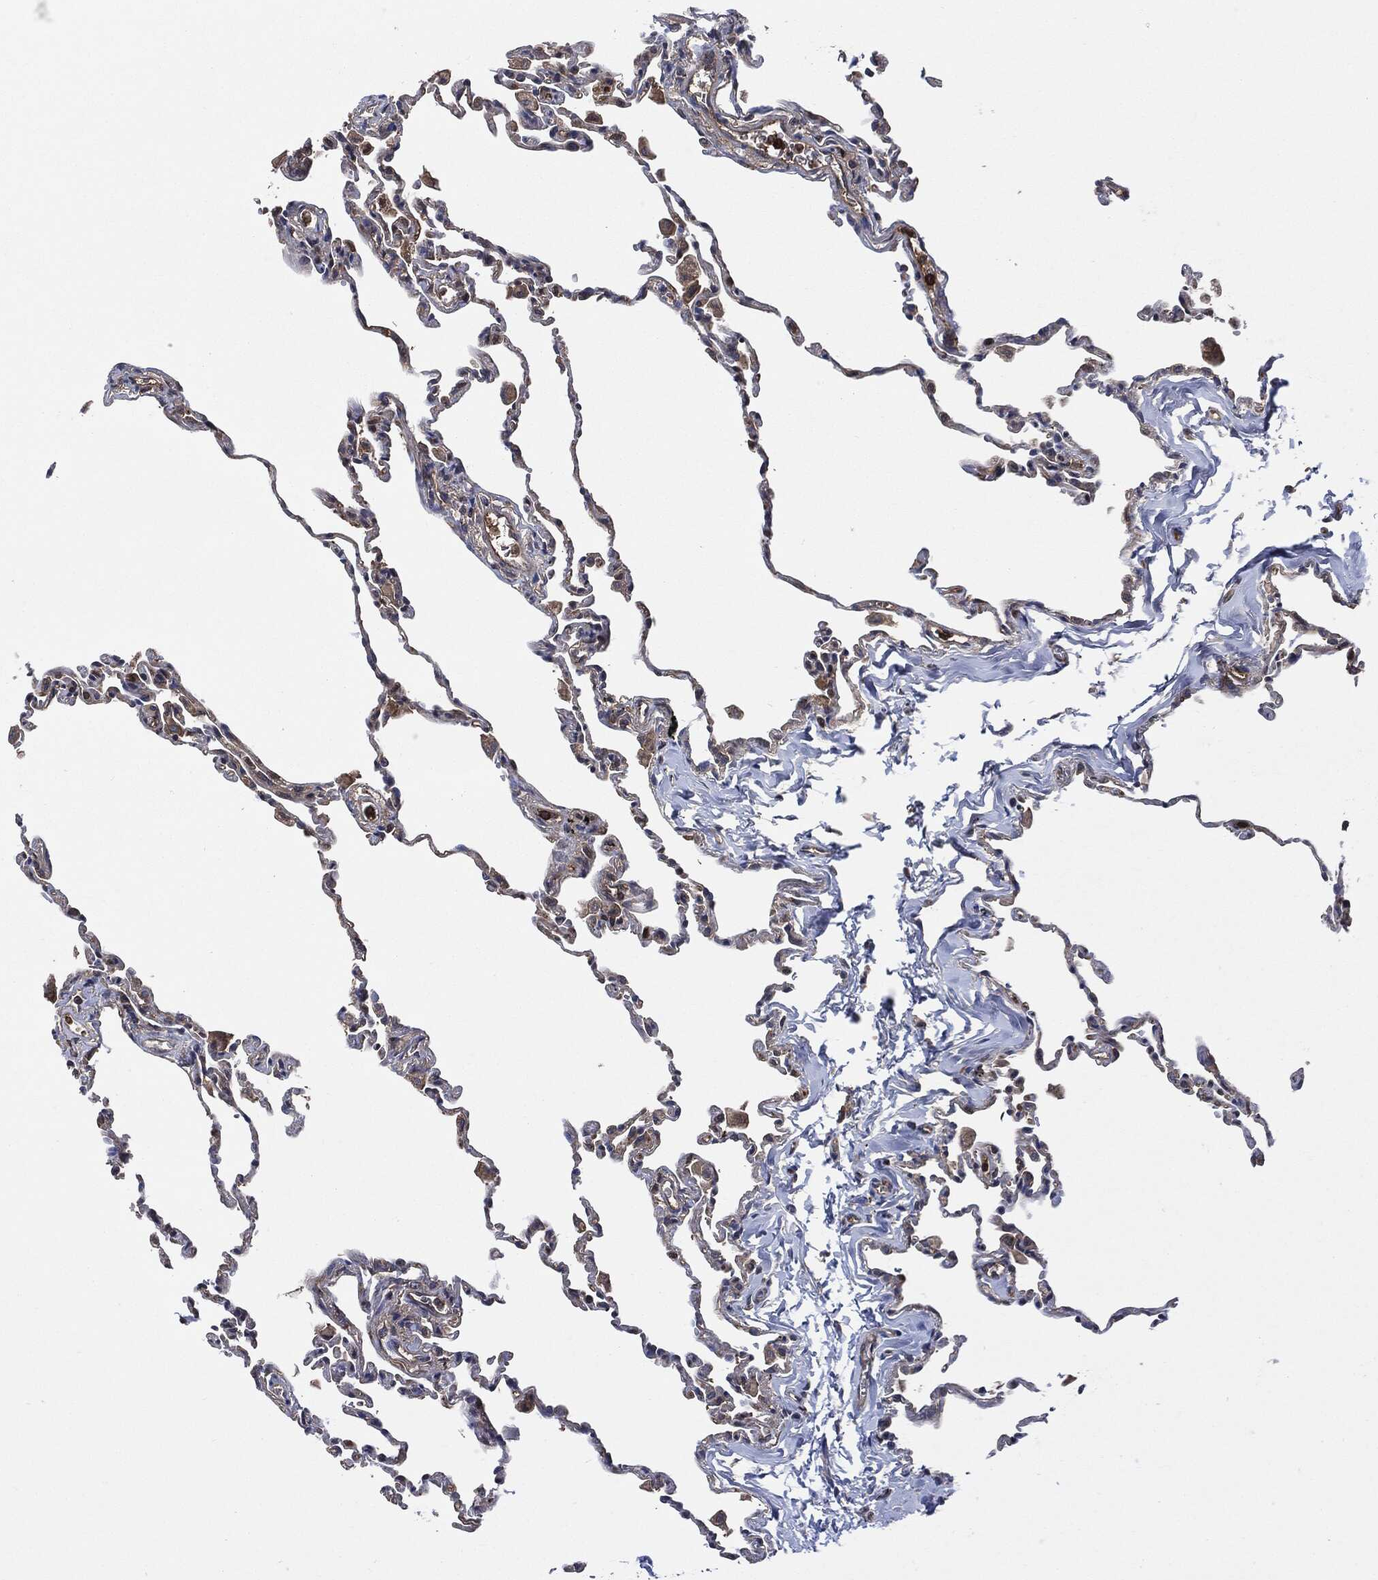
{"staining": {"intensity": "negative", "quantity": "none", "location": "none"}, "tissue": "lung", "cell_type": "Alveolar cells", "image_type": "normal", "snomed": [{"axis": "morphology", "description": "Normal tissue, NOS"}, {"axis": "topography", "description": "Lung"}], "caption": "IHC photomicrograph of benign lung: human lung stained with DAB exhibits no significant protein positivity in alveolar cells. (DAB (3,3'-diaminobenzidine) immunohistochemistry (IHC) with hematoxylin counter stain).", "gene": "XPNPEP1", "patient": {"sex": "female", "age": 57}}